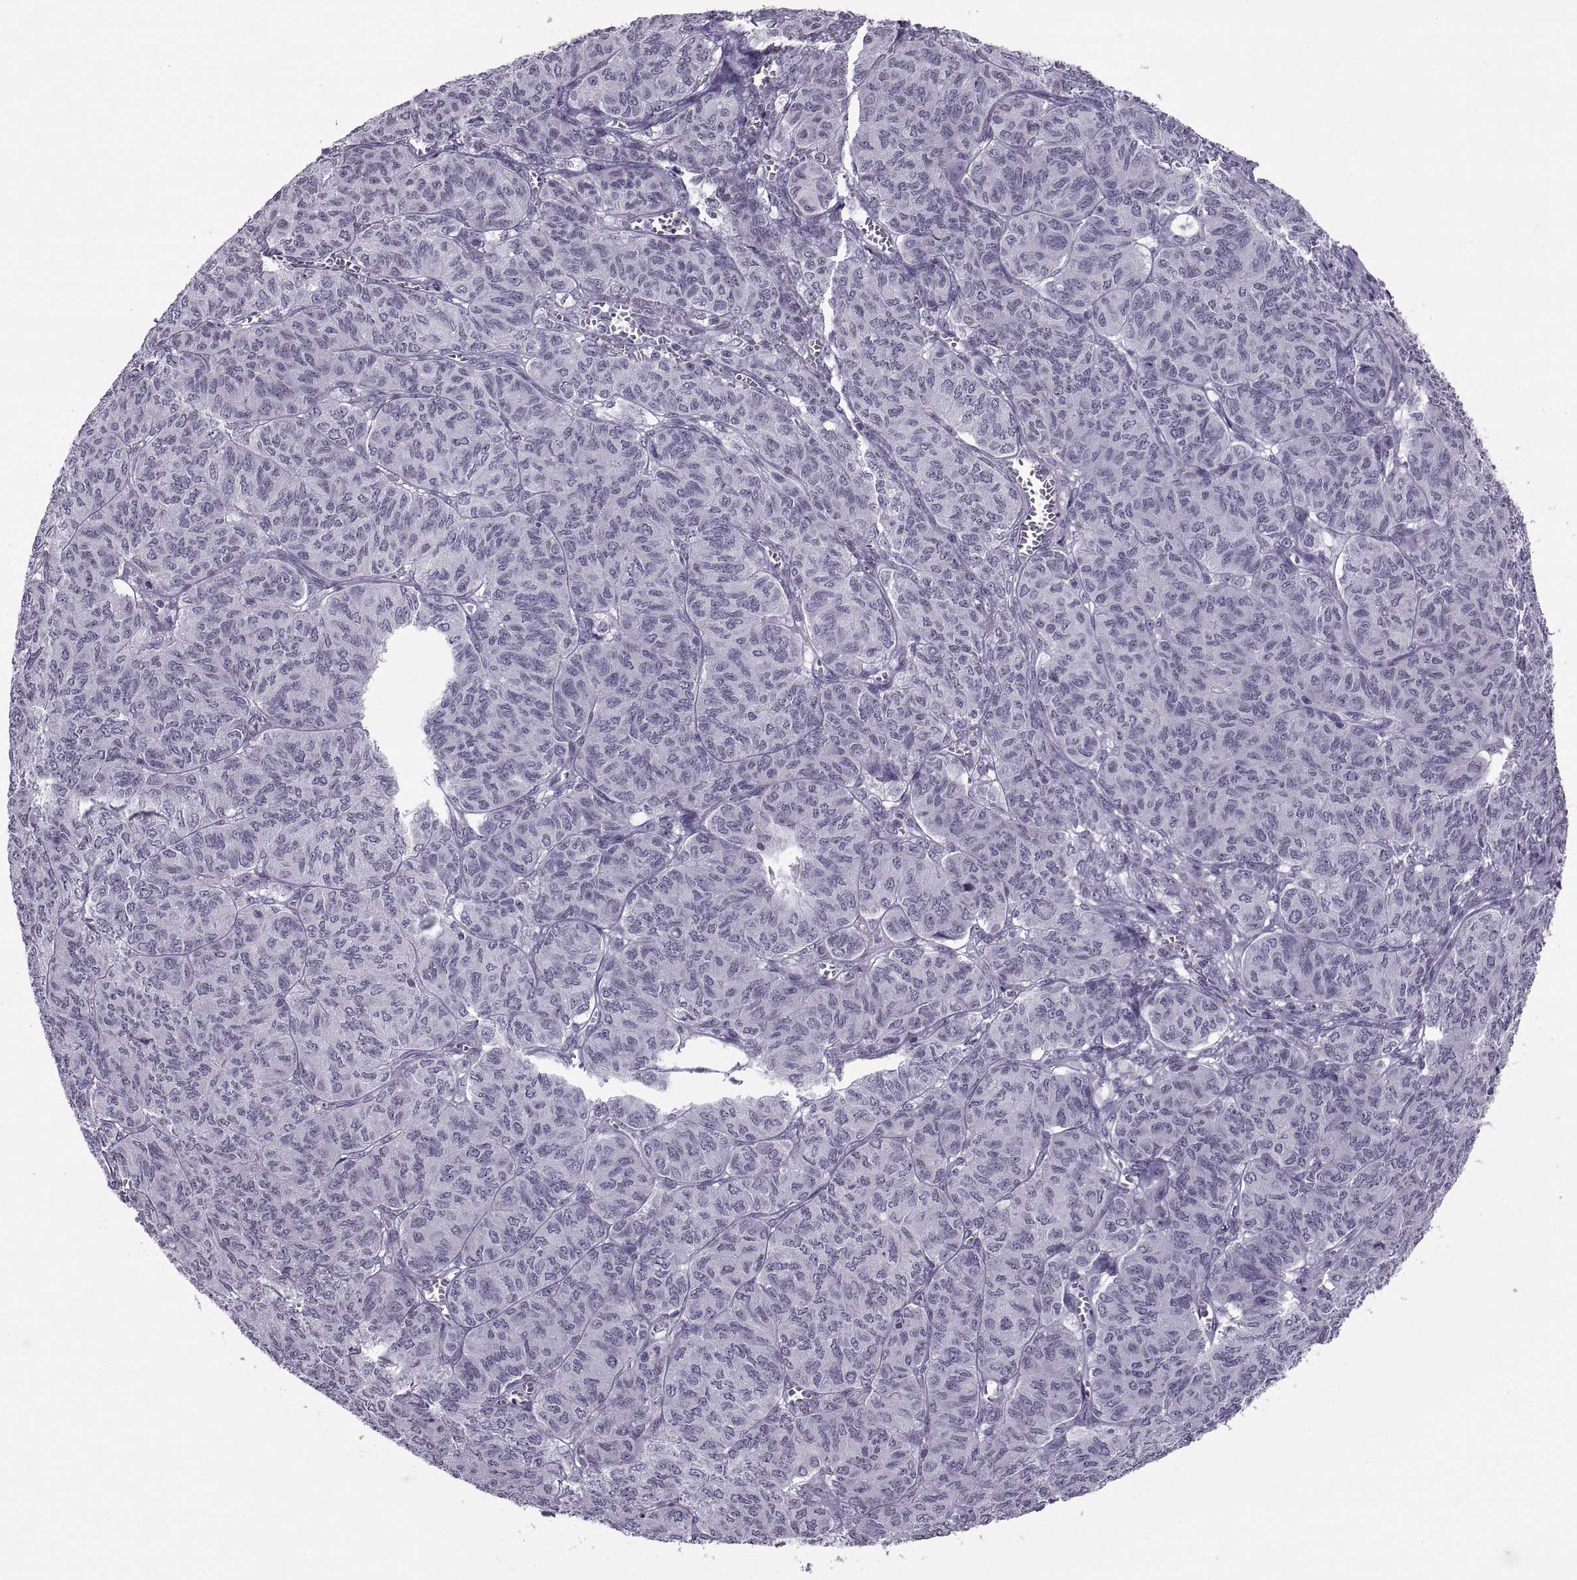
{"staining": {"intensity": "negative", "quantity": "none", "location": "none"}, "tissue": "ovarian cancer", "cell_type": "Tumor cells", "image_type": "cancer", "snomed": [{"axis": "morphology", "description": "Carcinoma, endometroid"}, {"axis": "topography", "description": "Ovary"}], "caption": "Ovarian endometroid carcinoma was stained to show a protein in brown. There is no significant expression in tumor cells.", "gene": "H1-8", "patient": {"sex": "female", "age": 80}}